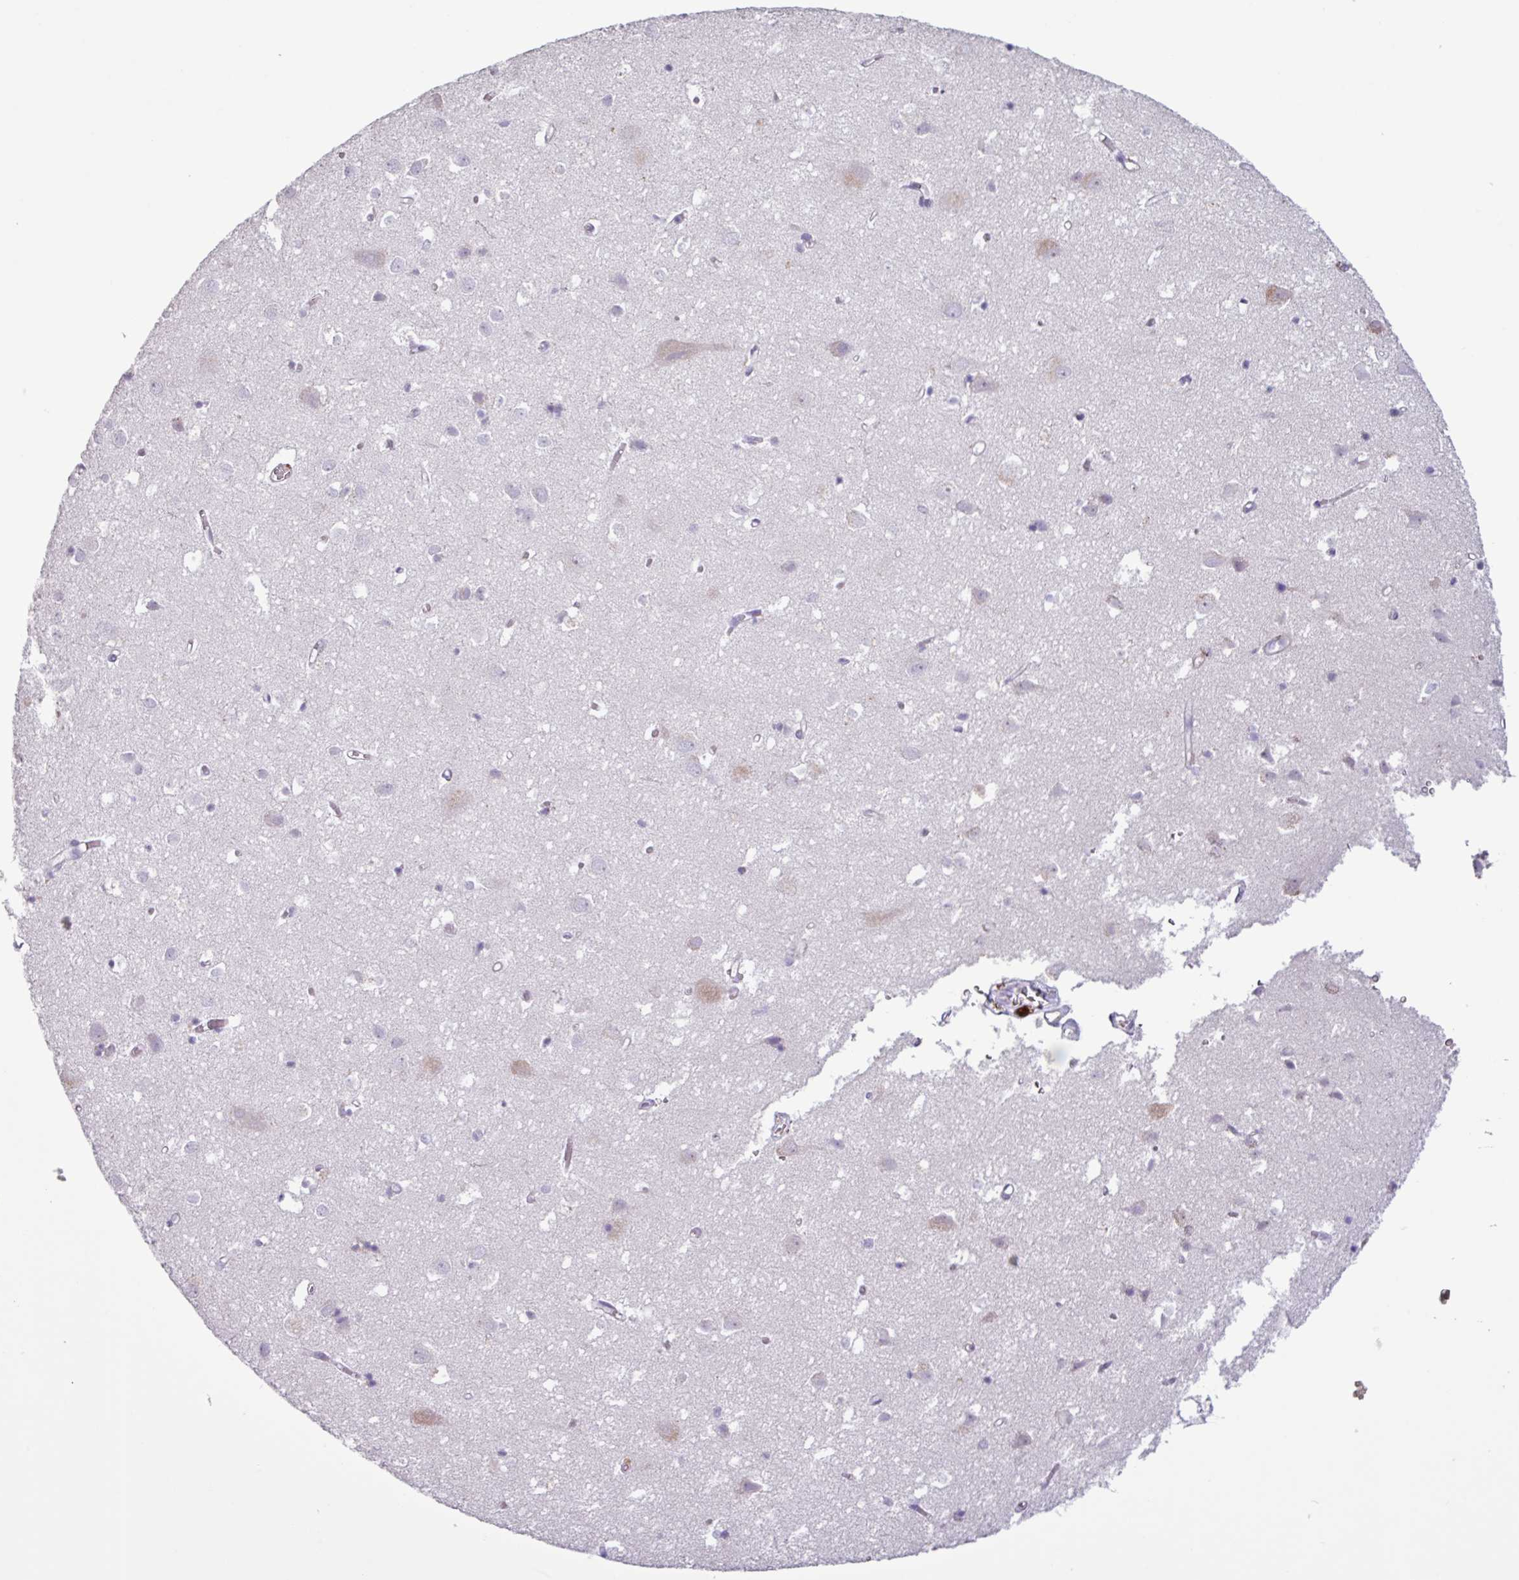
{"staining": {"intensity": "weak", "quantity": "<25%", "location": "cytoplasmic/membranous"}, "tissue": "cerebral cortex", "cell_type": "Endothelial cells", "image_type": "normal", "snomed": [{"axis": "morphology", "description": "Normal tissue, NOS"}, {"axis": "topography", "description": "Cerebral cortex"}], "caption": "DAB immunohistochemical staining of normal cerebral cortex reveals no significant staining in endothelial cells.", "gene": "C4A", "patient": {"sex": "male", "age": 70}}